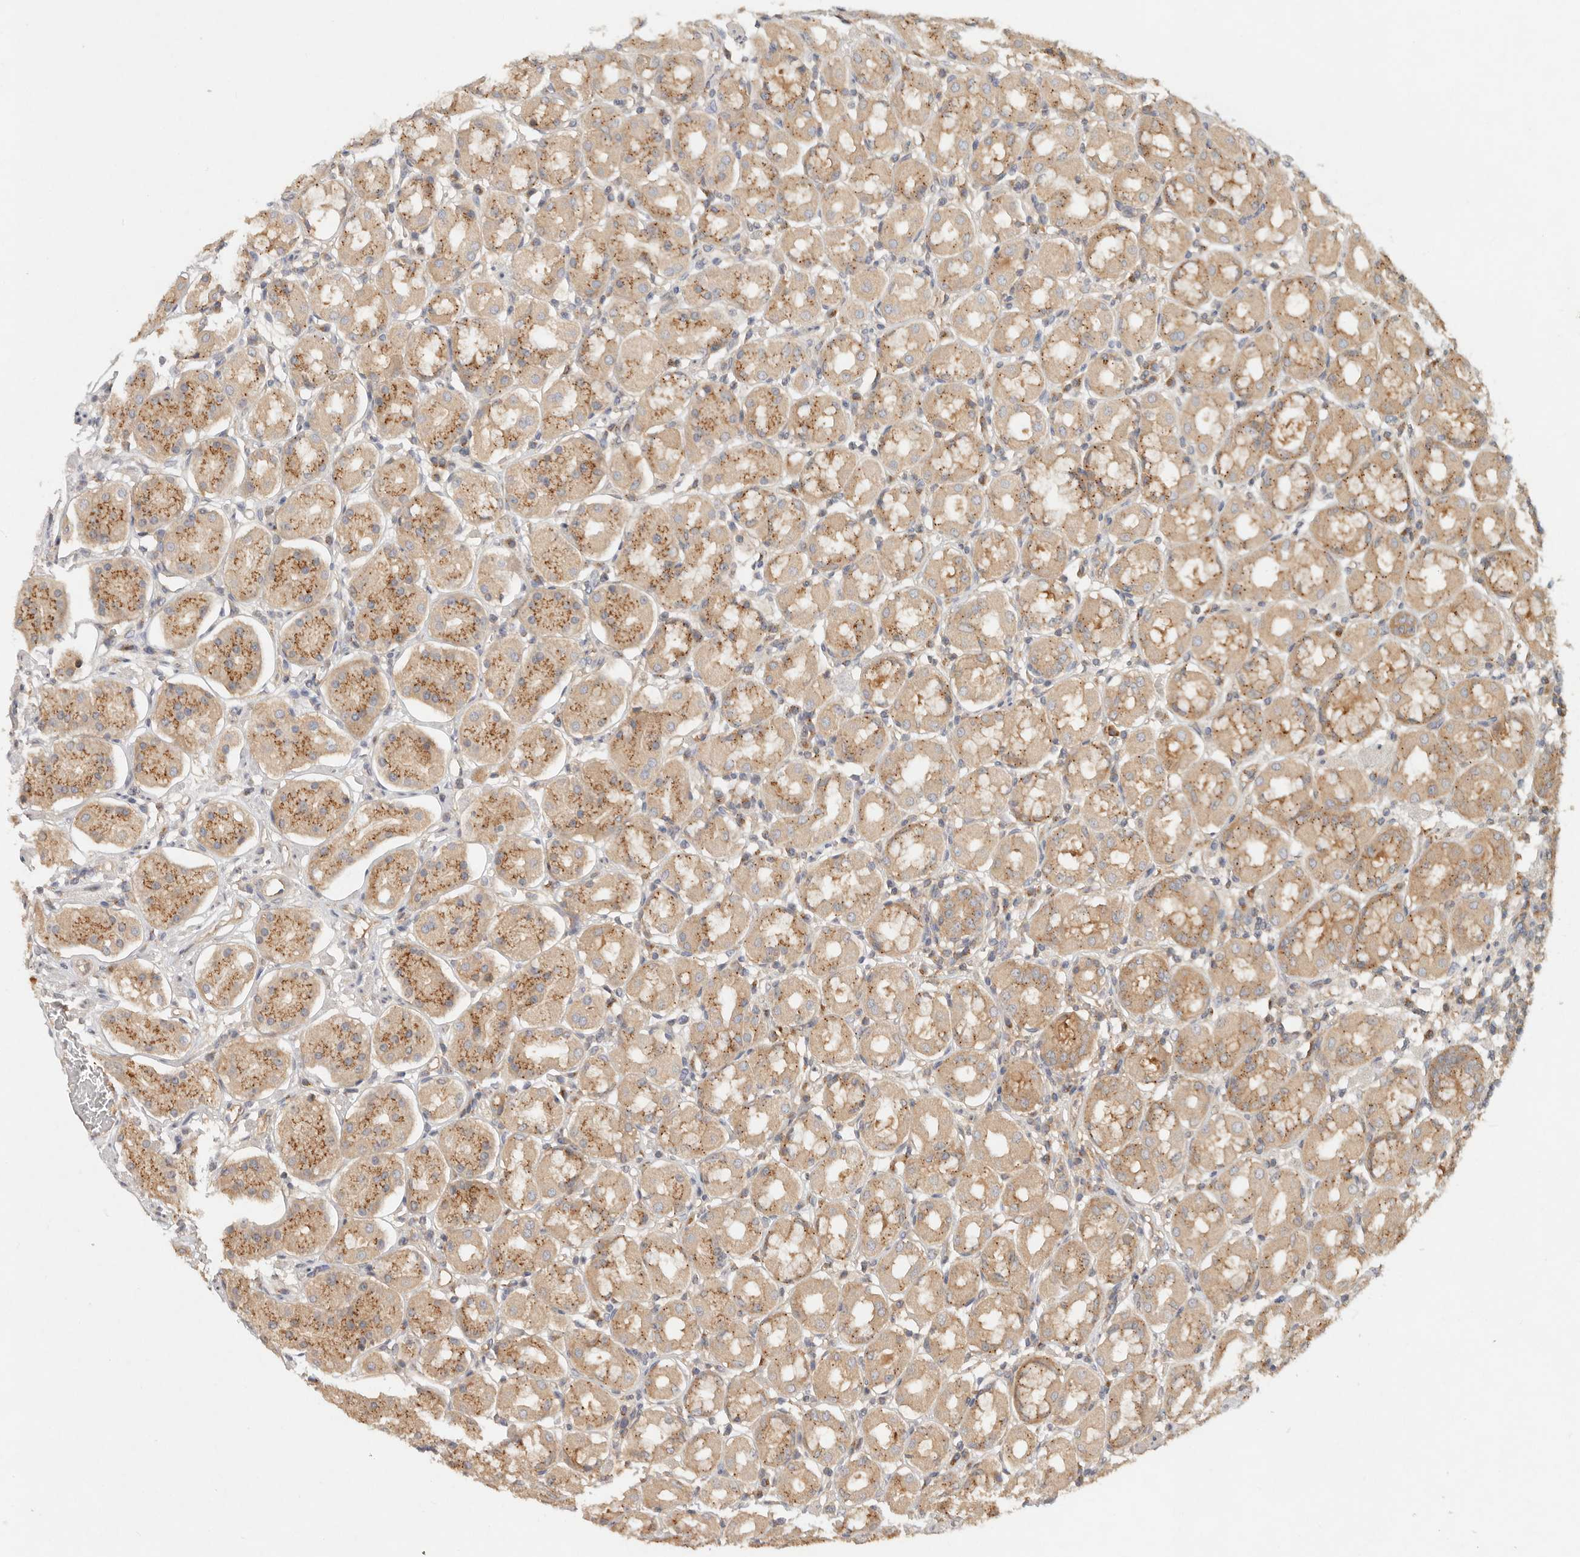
{"staining": {"intensity": "moderate", "quantity": ">75%", "location": "cytoplasmic/membranous"}, "tissue": "stomach", "cell_type": "Glandular cells", "image_type": "normal", "snomed": [{"axis": "morphology", "description": "Normal tissue, NOS"}, {"axis": "topography", "description": "Stomach"}, {"axis": "topography", "description": "Stomach, lower"}], "caption": "IHC of unremarkable stomach demonstrates medium levels of moderate cytoplasmic/membranous expression in approximately >75% of glandular cells. (DAB (3,3'-diaminobenzidine) IHC, brown staining for protein, blue staining for nuclei).", "gene": "HECTD3", "patient": {"sex": "female", "age": 56}}